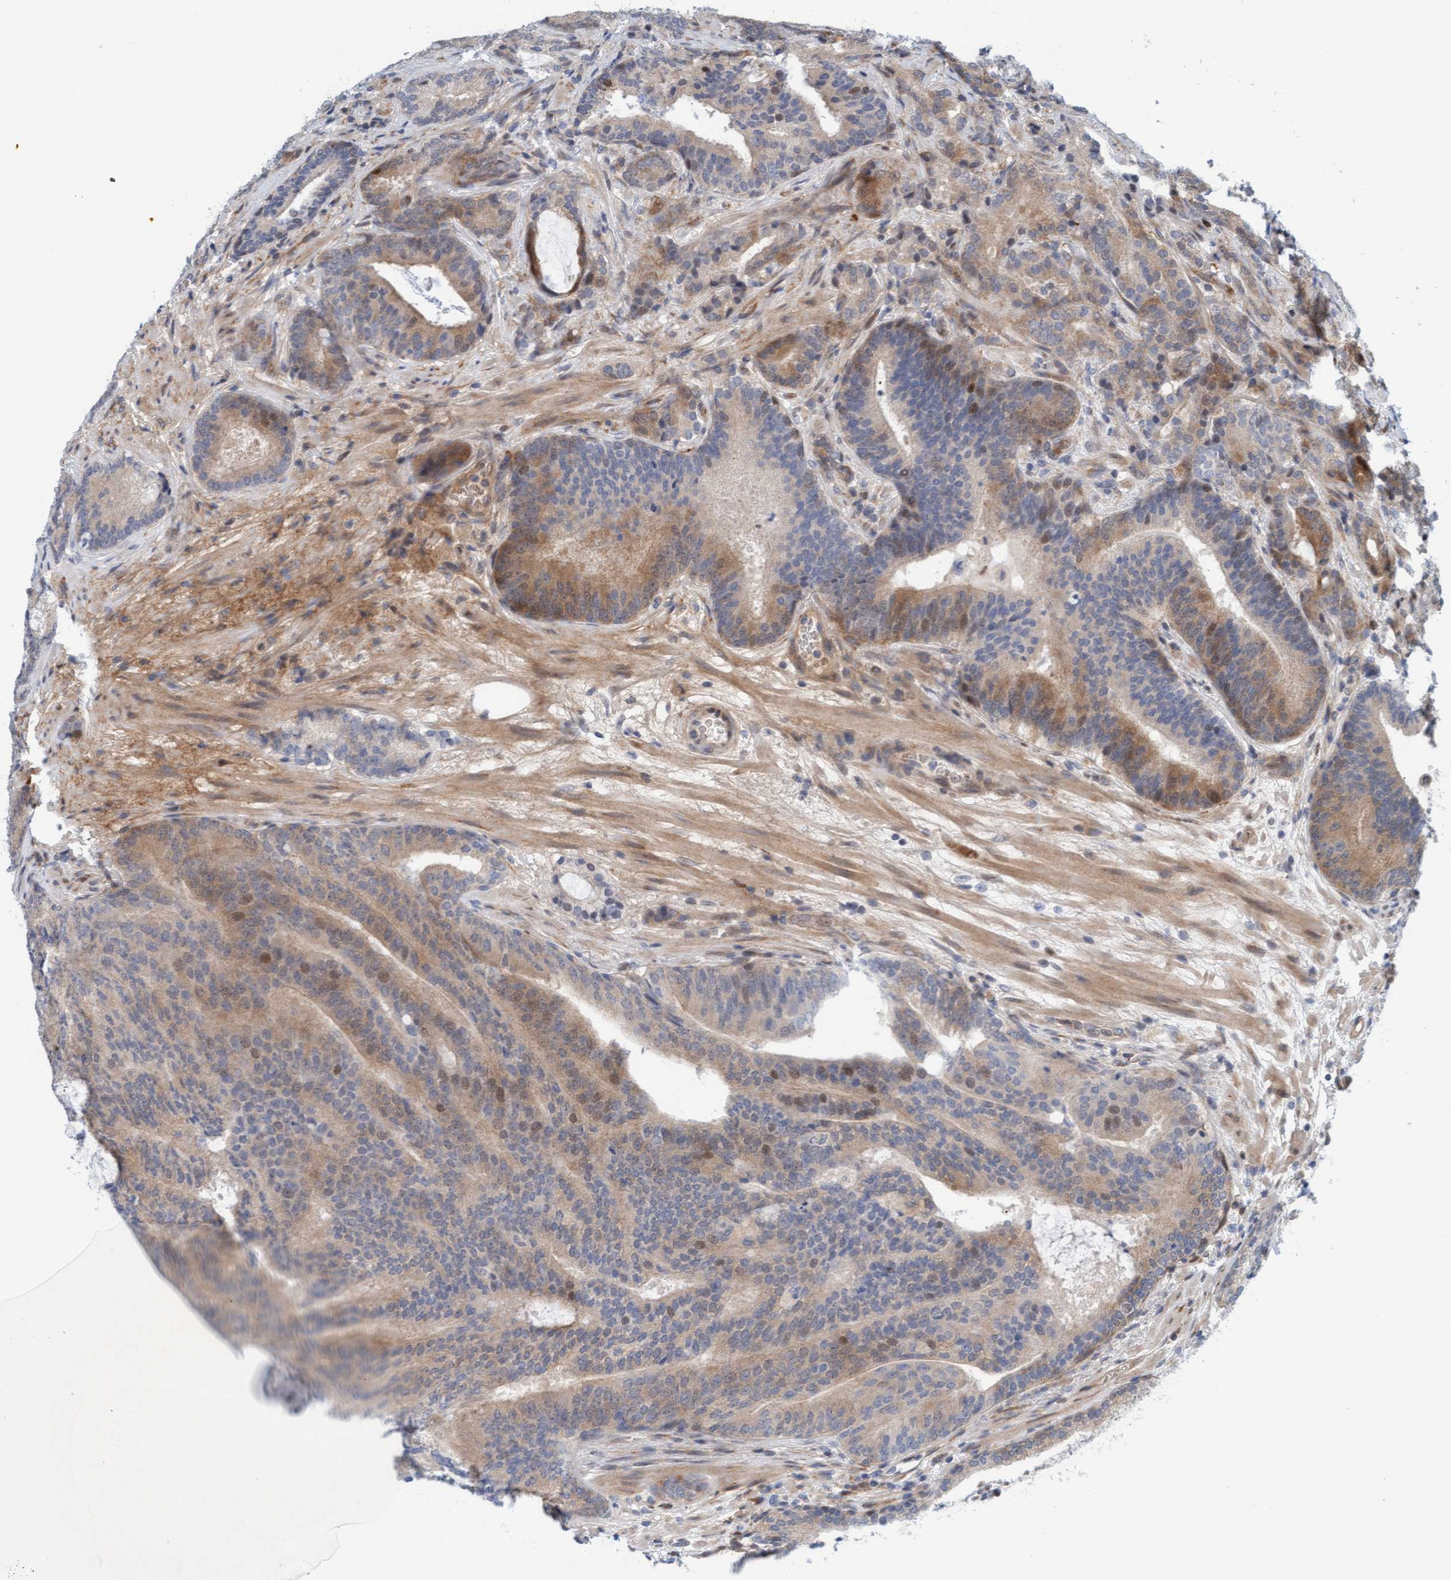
{"staining": {"intensity": "moderate", "quantity": "25%-75%", "location": "cytoplasmic/membranous,nuclear"}, "tissue": "prostate cancer", "cell_type": "Tumor cells", "image_type": "cancer", "snomed": [{"axis": "morphology", "description": "Adenocarcinoma, High grade"}, {"axis": "topography", "description": "Prostate"}], "caption": "Prostate cancer was stained to show a protein in brown. There is medium levels of moderate cytoplasmic/membranous and nuclear staining in approximately 25%-75% of tumor cells.", "gene": "EIF4EBP1", "patient": {"sex": "male", "age": 55}}